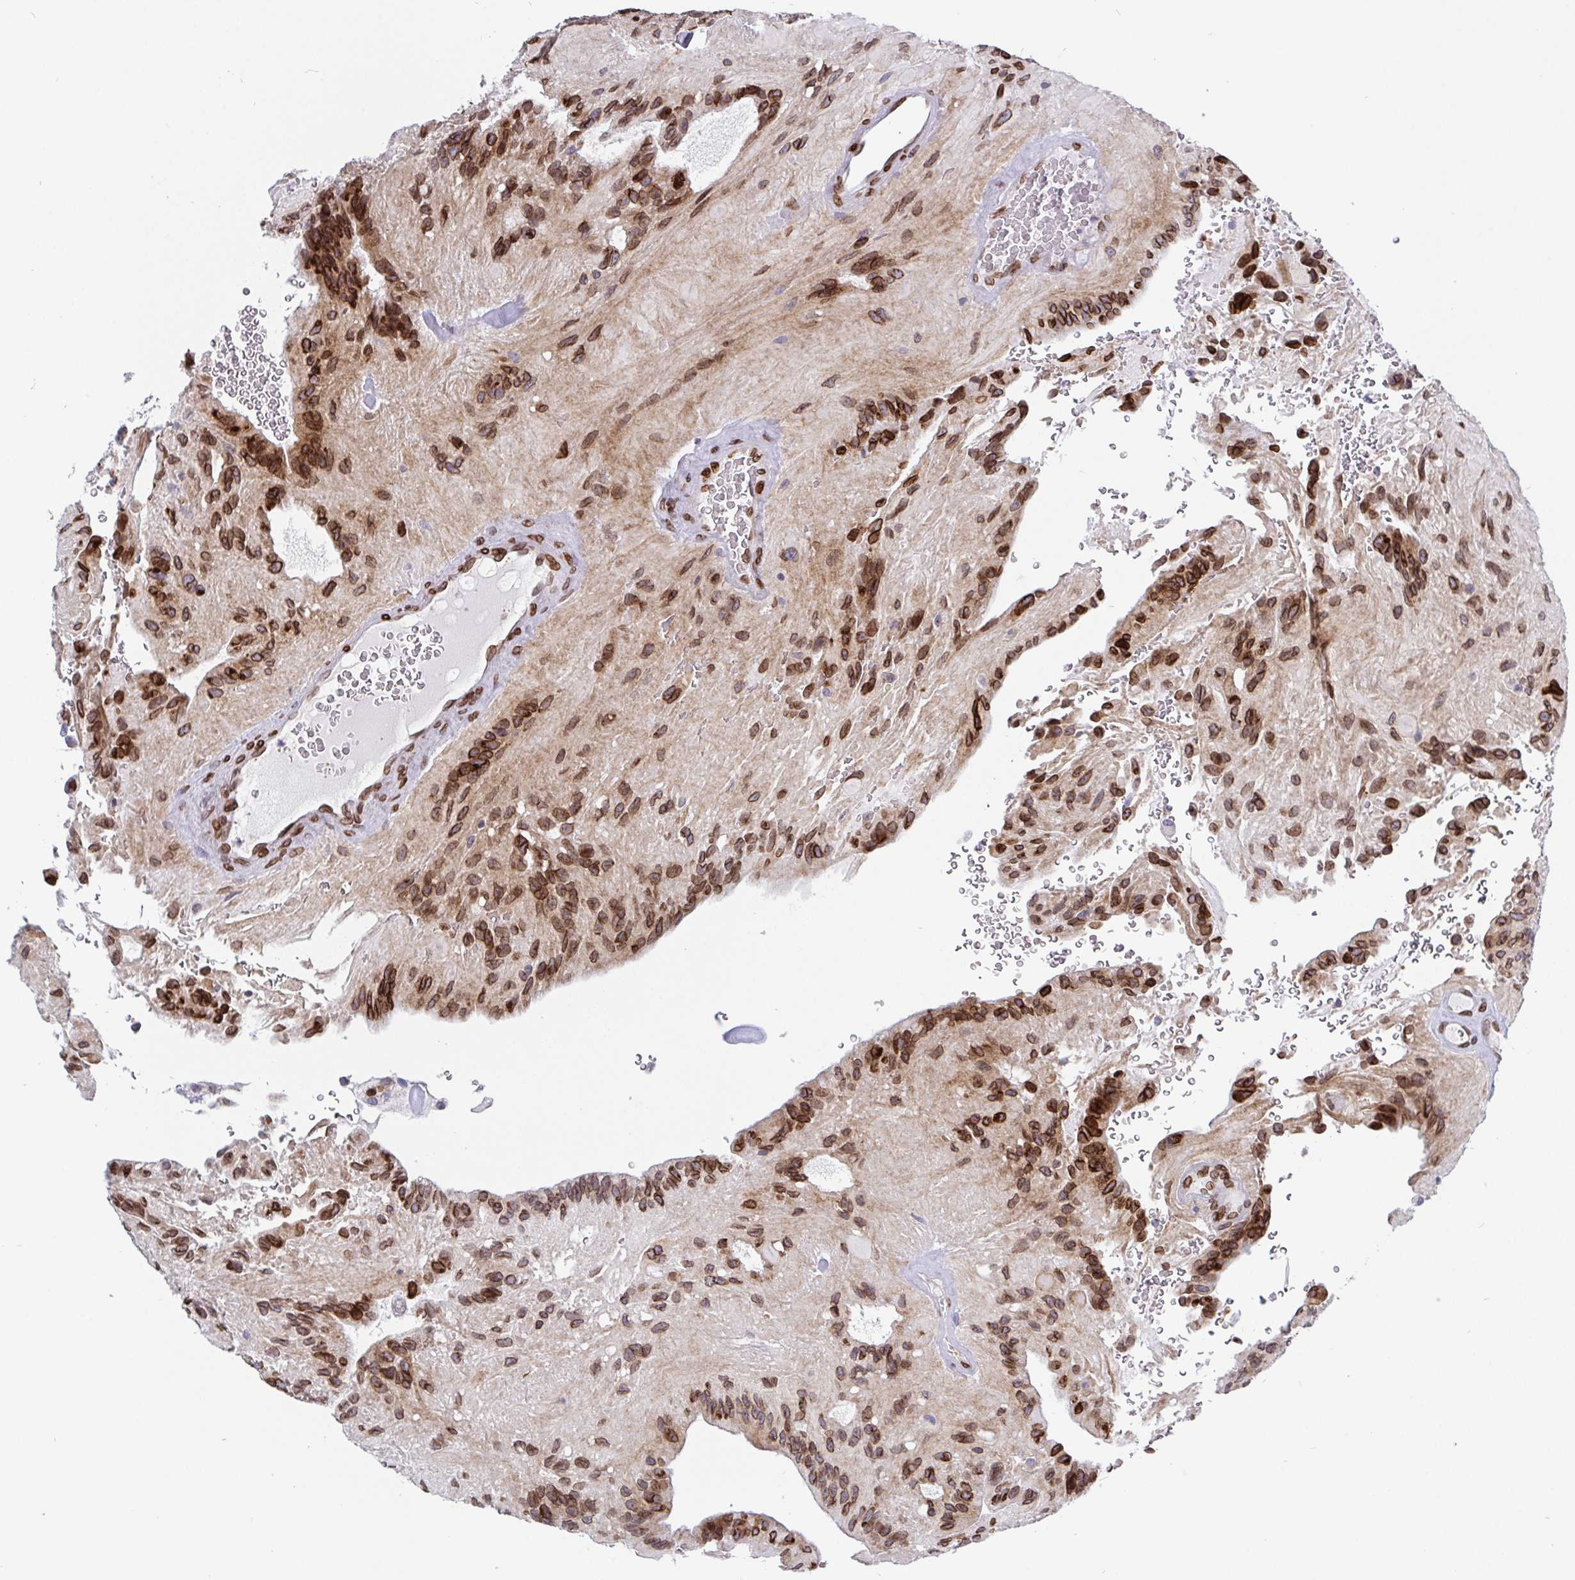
{"staining": {"intensity": "strong", "quantity": ">75%", "location": "cytoplasmic/membranous,nuclear"}, "tissue": "glioma", "cell_type": "Tumor cells", "image_type": "cancer", "snomed": [{"axis": "morphology", "description": "Glioma, malignant, Low grade"}, {"axis": "topography", "description": "Brain"}], "caption": "Human malignant low-grade glioma stained with a protein marker shows strong staining in tumor cells.", "gene": "EMD", "patient": {"sex": "male", "age": 31}}